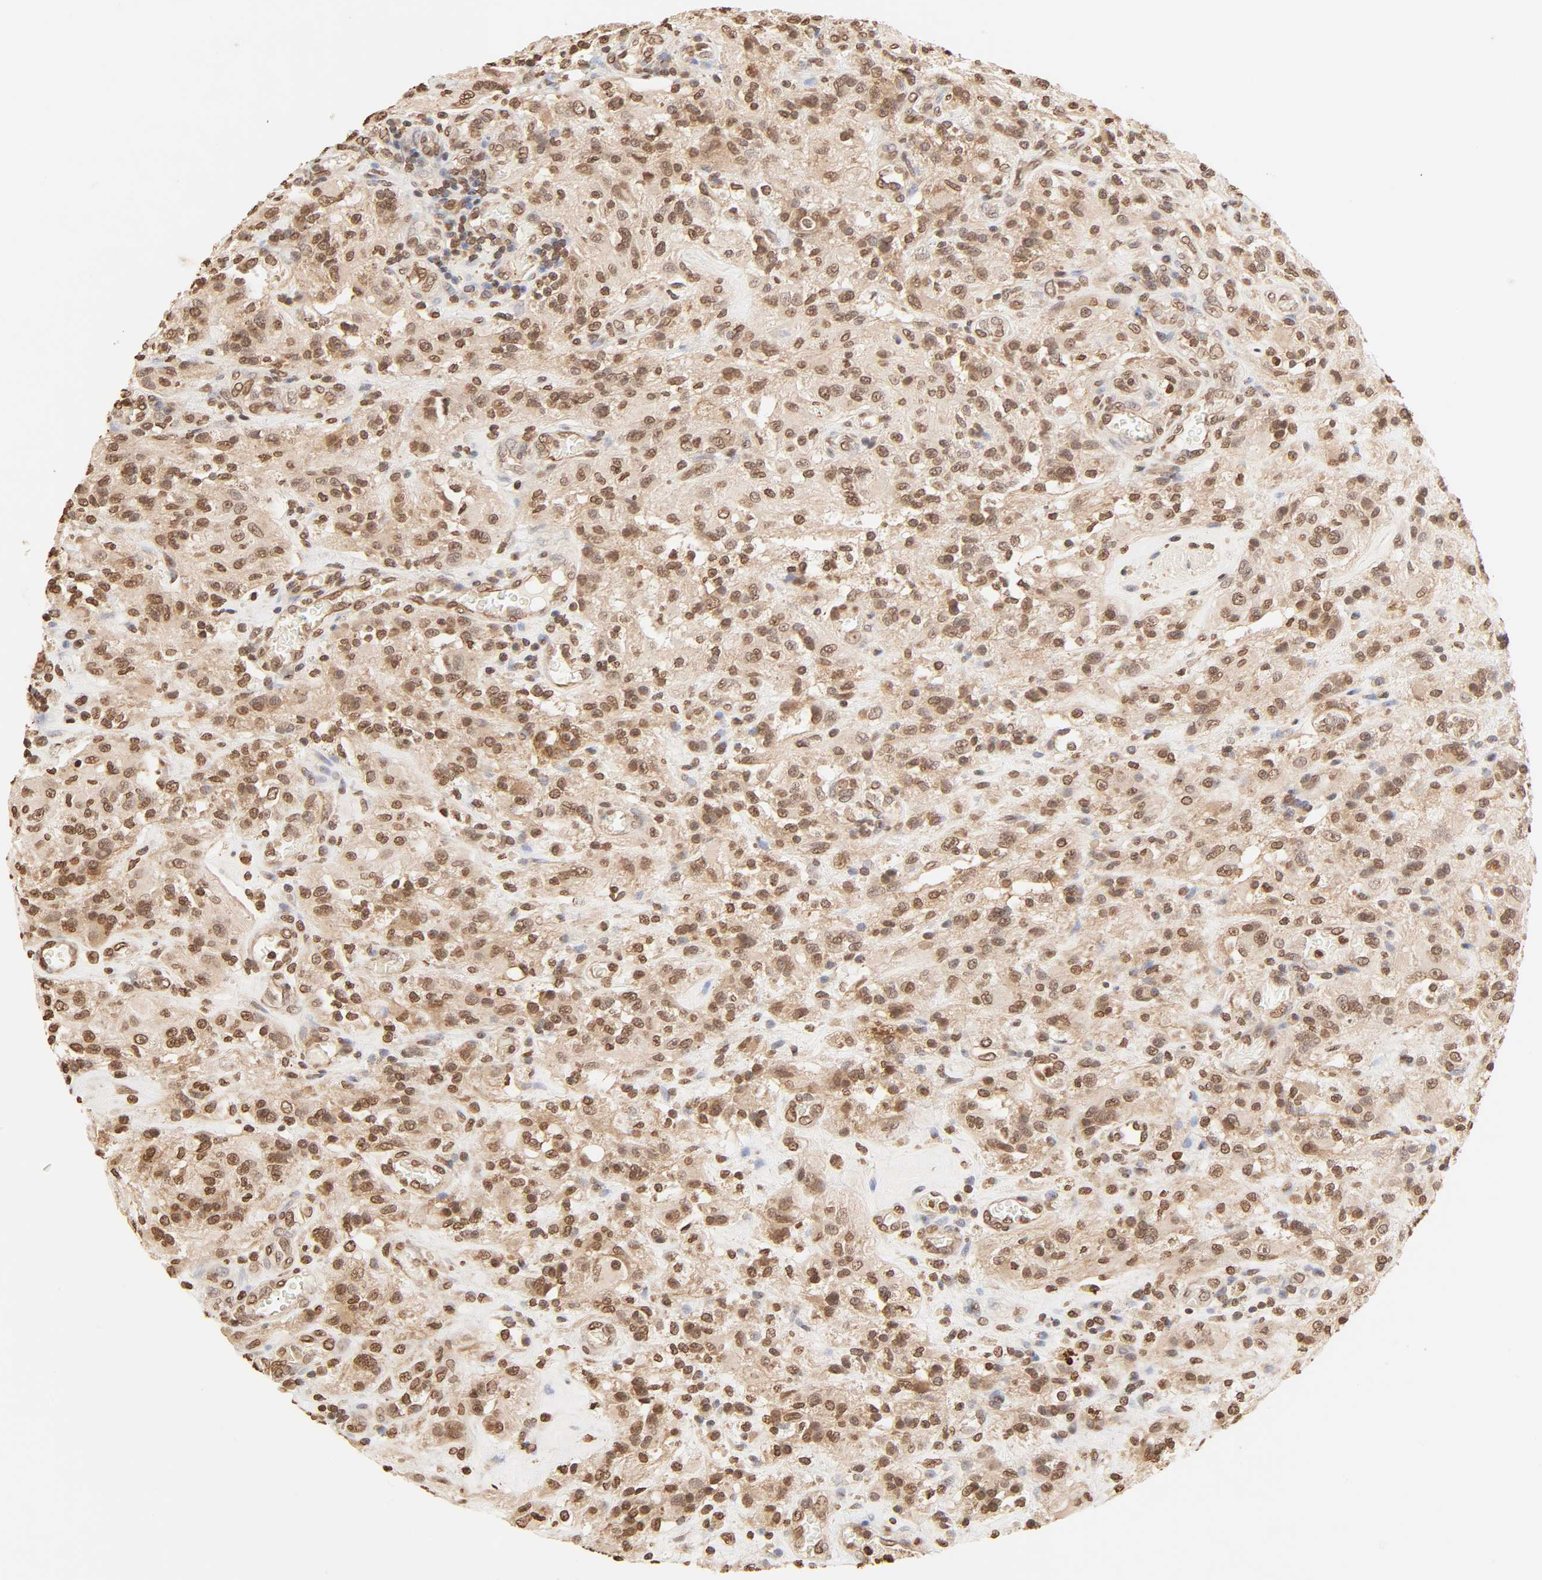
{"staining": {"intensity": "strong", "quantity": ">75%", "location": "cytoplasmic/membranous,nuclear"}, "tissue": "glioma", "cell_type": "Tumor cells", "image_type": "cancer", "snomed": [{"axis": "morphology", "description": "Normal tissue, NOS"}, {"axis": "morphology", "description": "Glioma, malignant, High grade"}, {"axis": "topography", "description": "Cerebral cortex"}], "caption": "Glioma was stained to show a protein in brown. There is high levels of strong cytoplasmic/membranous and nuclear staining in about >75% of tumor cells.", "gene": "TBL1X", "patient": {"sex": "male", "age": 56}}